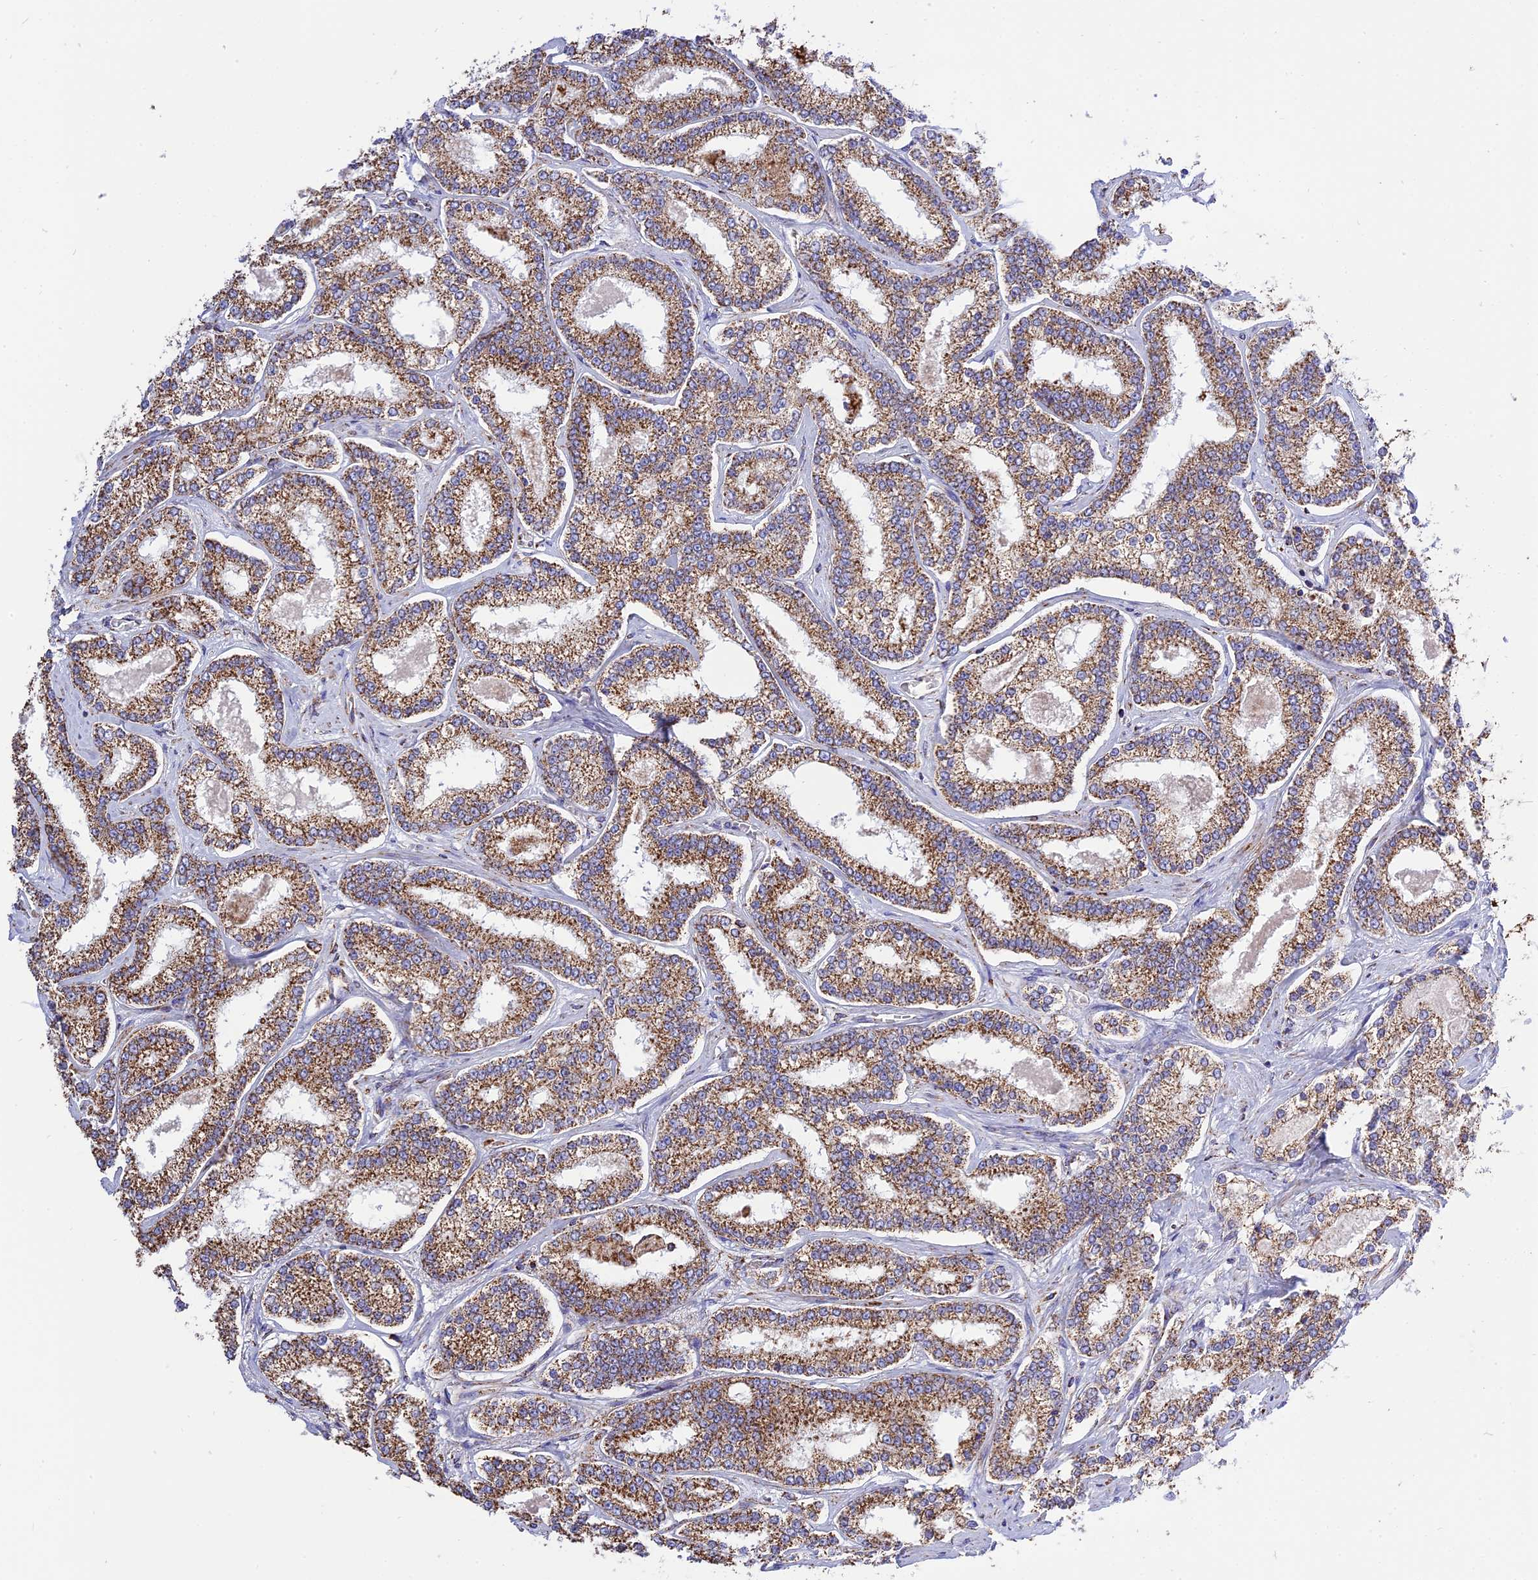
{"staining": {"intensity": "moderate", "quantity": ">75%", "location": "cytoplasmic/membranous"}, "tissue": "prostate cancer", "cell_type": "Tumor cells", "image_type": "cancer", "snomed": [{"axis": "morphology", "description": "Normal tissue, NOS"}, {"axis": "morphology", "description": "Adenocarcinoma, High grade"}, {"axis": "topography", "description": "Prostate"}], "caption": "IHC photomicrograph of prostate cancer (high-grade adenocarcinoma) stained for a protein (brown), which displays medium levels of moderate cytoplasmic/membranous expression in about >75% of tumor cells.", "gene": "TTC4", "patient": {"sex": "male", "age": 83}}